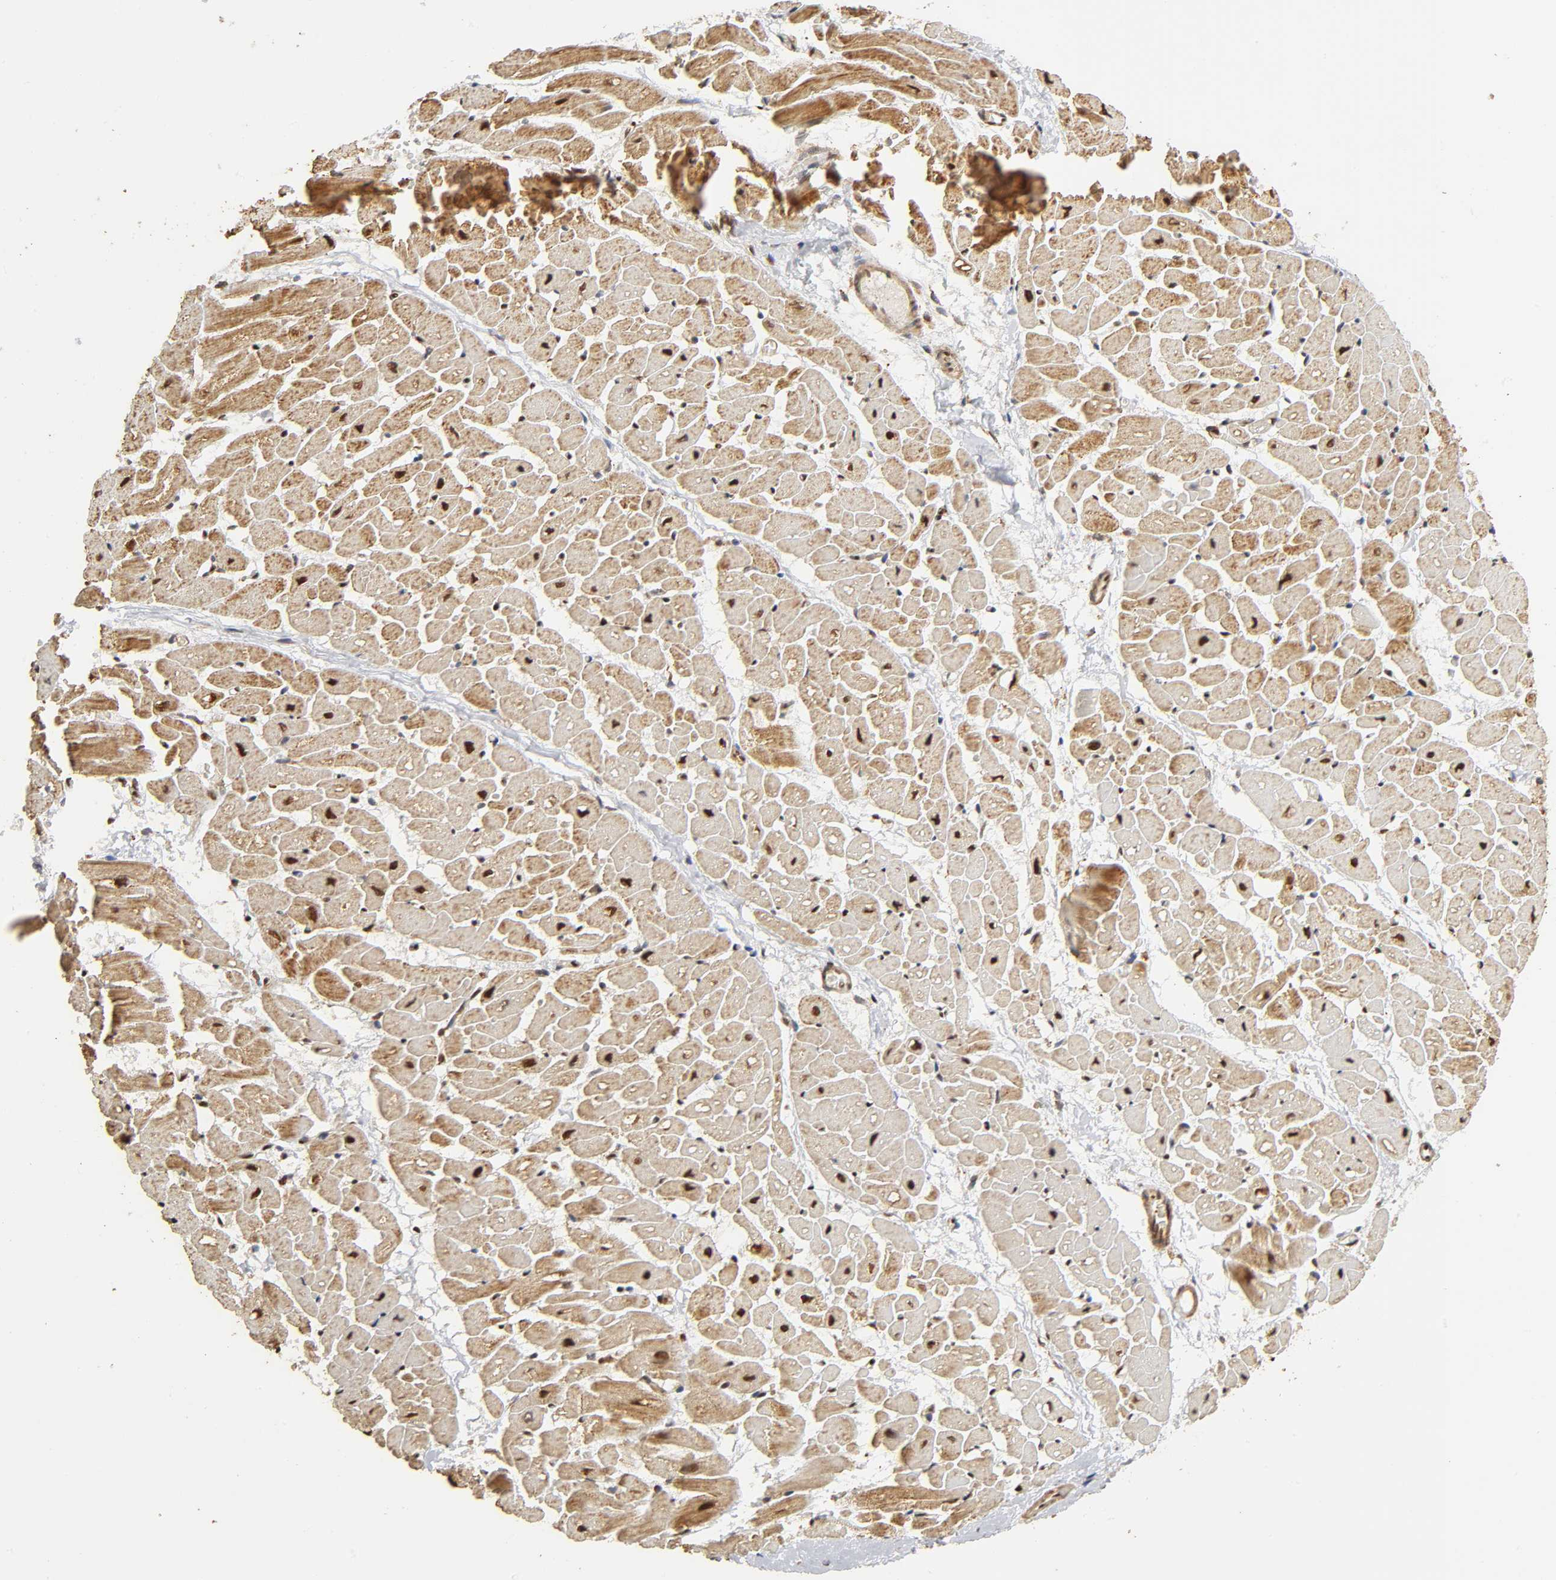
{"staining": {"intensity": "strong", "quantity": ">75%", "location": "cytoplasmic/membranous,nuclear"}, "tissue": "heart muscle", "cell_type": "Cardiomyocytes", "image_type": "normal", "snomed": [{"axis": "morphology", "description": "Normal tissue, NOS"}, {"axis": "topography", "description": "Heart"}], "caption": "IHC micrograph of normal heart muscle: human heart muscle stained using IHC exhibits high levels of strong protein expression localized specifically in the cytoplasmic/membranous,nuclear of cardiomyocytes, appearing as a cytoplasmic/membranous,nuclear brown color.", "gene": "RNF122", "patient": {"sex": "male", "age": 45}}